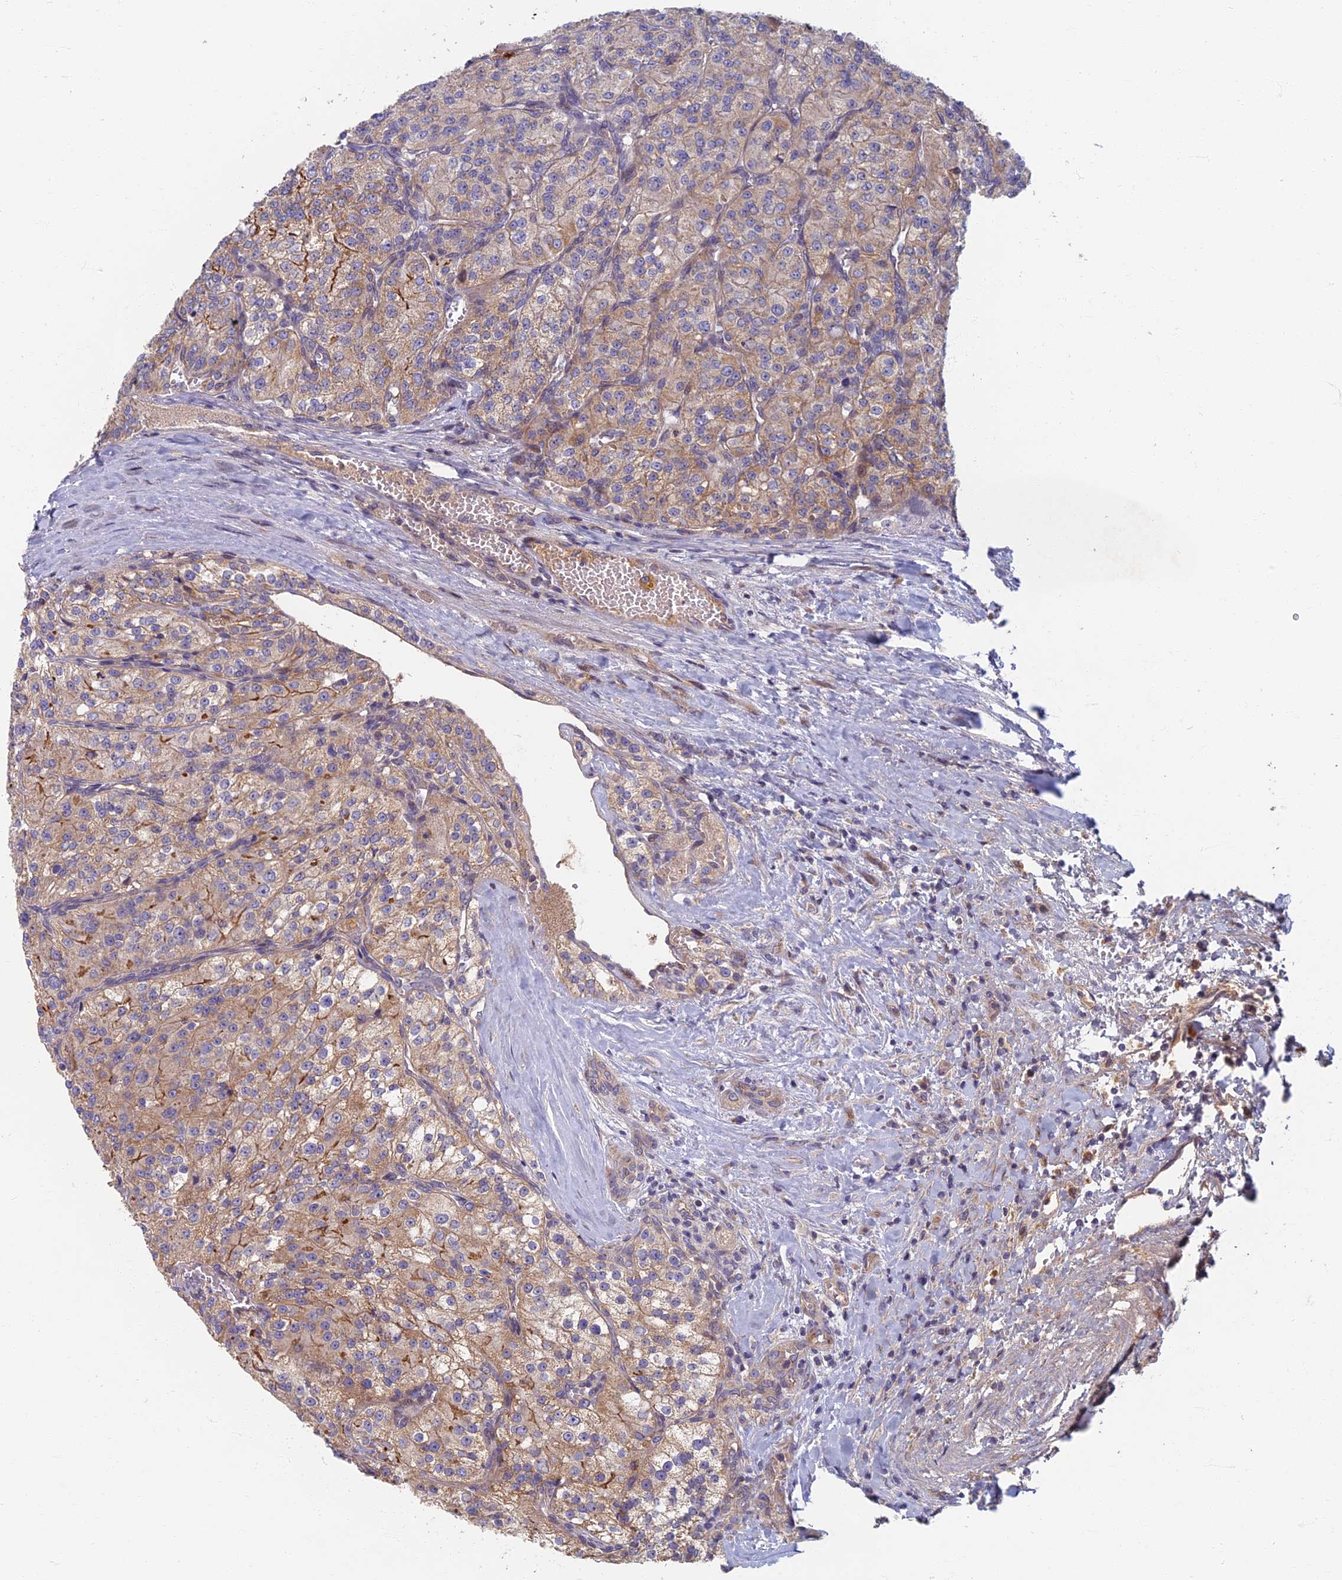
{"staining": {"intensity": "weak", "quantity": "25%-75%", "location": "cytoplasmic/membranous"}, "tissue": "renal cancer", "cell_type": "Tumor cells", "image_type": "cancer", "snomed": [{"axis": "morphology", "description": "Adenocarcinoma, NOS"}, {"axis": "topography", "description": "Kidney"}], "caption": "Brown immunohistochemical staining in renal cancer demonstrates weak cytoplasmic/membranous staining in about 25%-75% of tumor cells.", "gene": "SOGA1", "patient": {"sex": "female", "age": 63}}